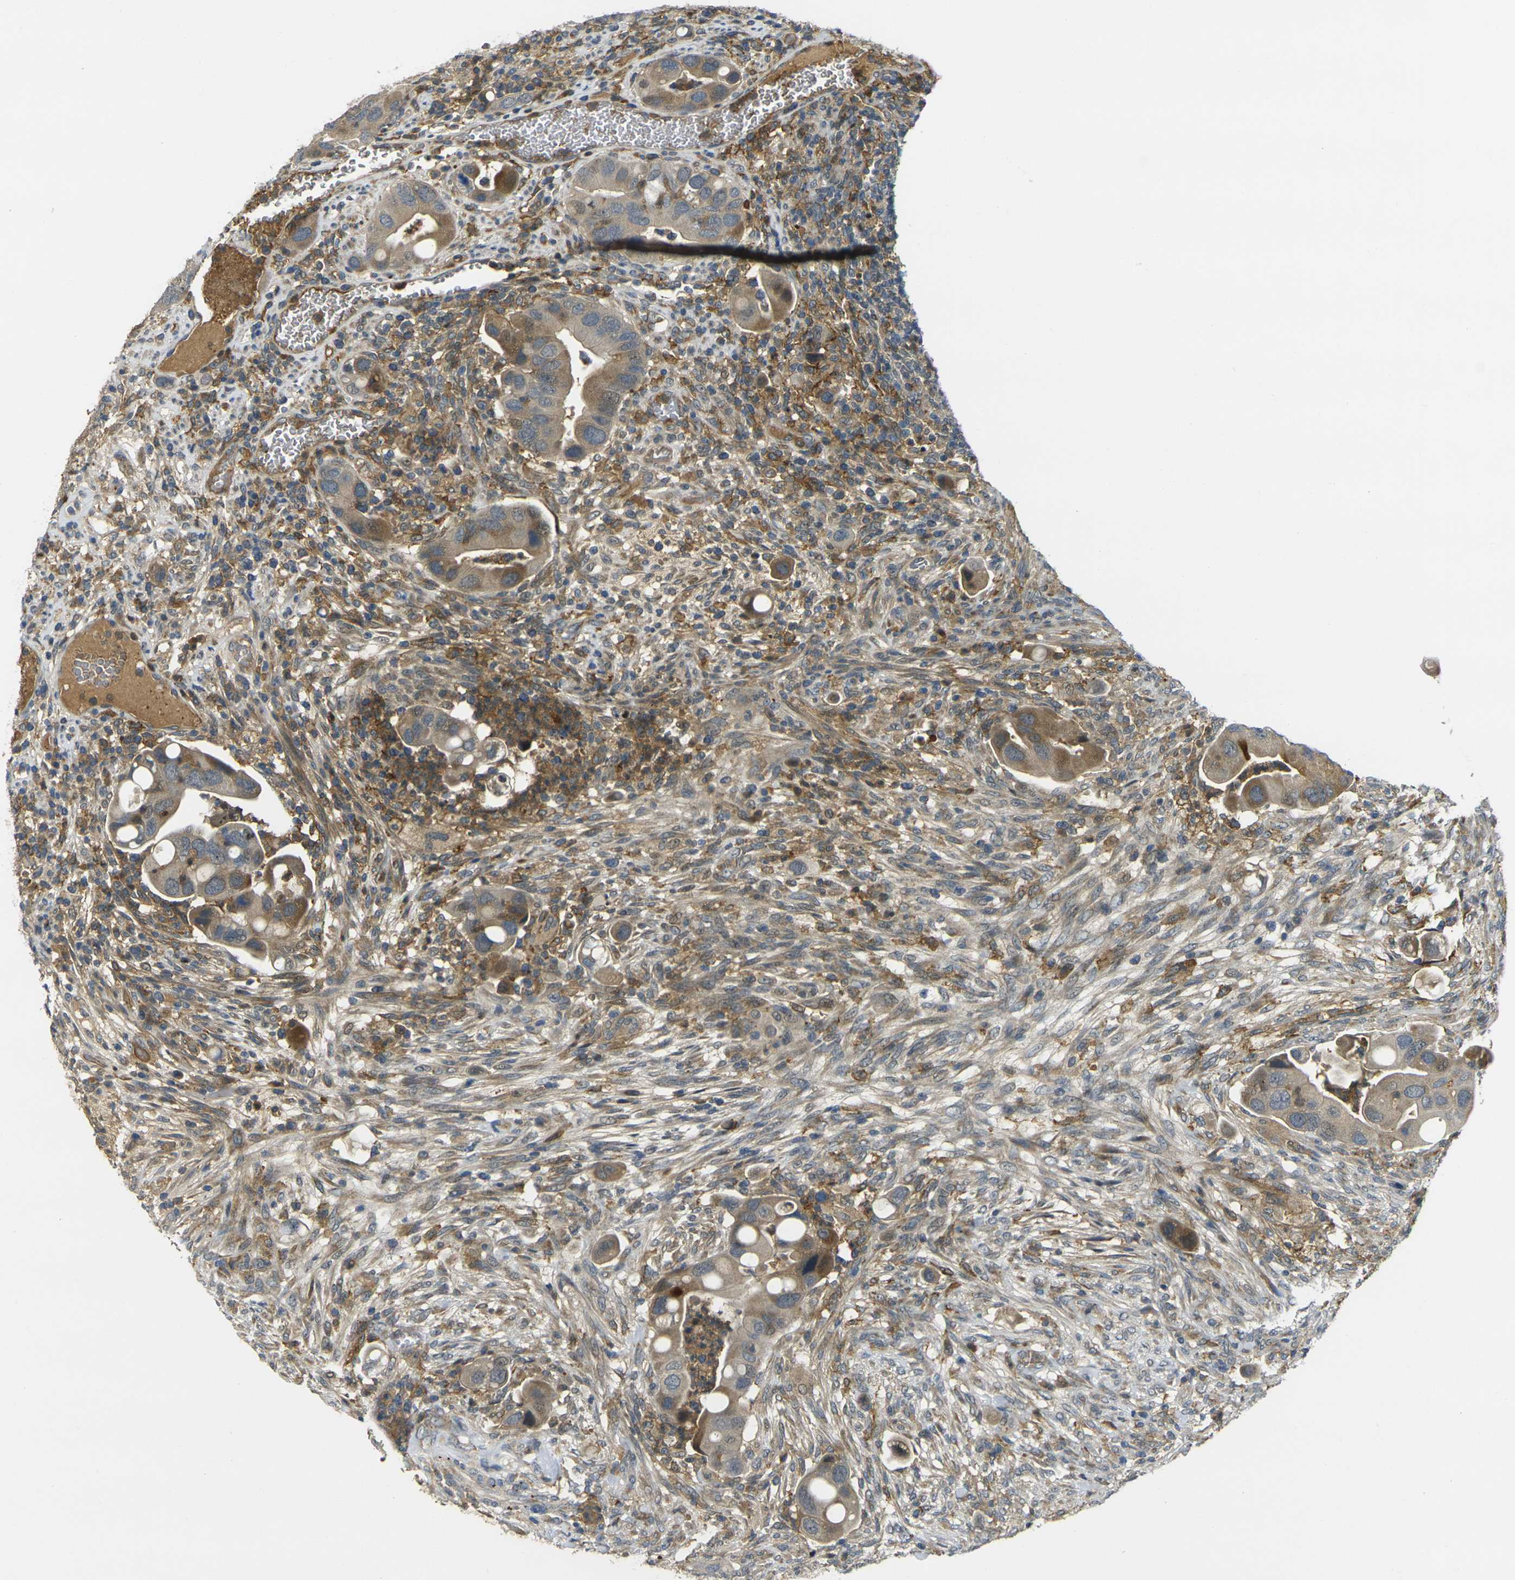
{"staining": {"intensity": "moderate", "quantity": "25%-75%", "location": "cytoplasmic/membranous"}, "tissue": "colorectal cancer", "cell_type": "Tumor cells", "image_type": "cancer", "snomed": [{"axis": "morphology", "description": "Adenocarcinoma, NOS"}, {"axis": "topography", "description": "Rectum"}], "caption": "Moderate cytoplasmic/membranous expression is identified in about 25%-75% of tumor cells in colorectal cancer.", "gene": "PIGL", "patient": {"sex": "female", "age": 57}}